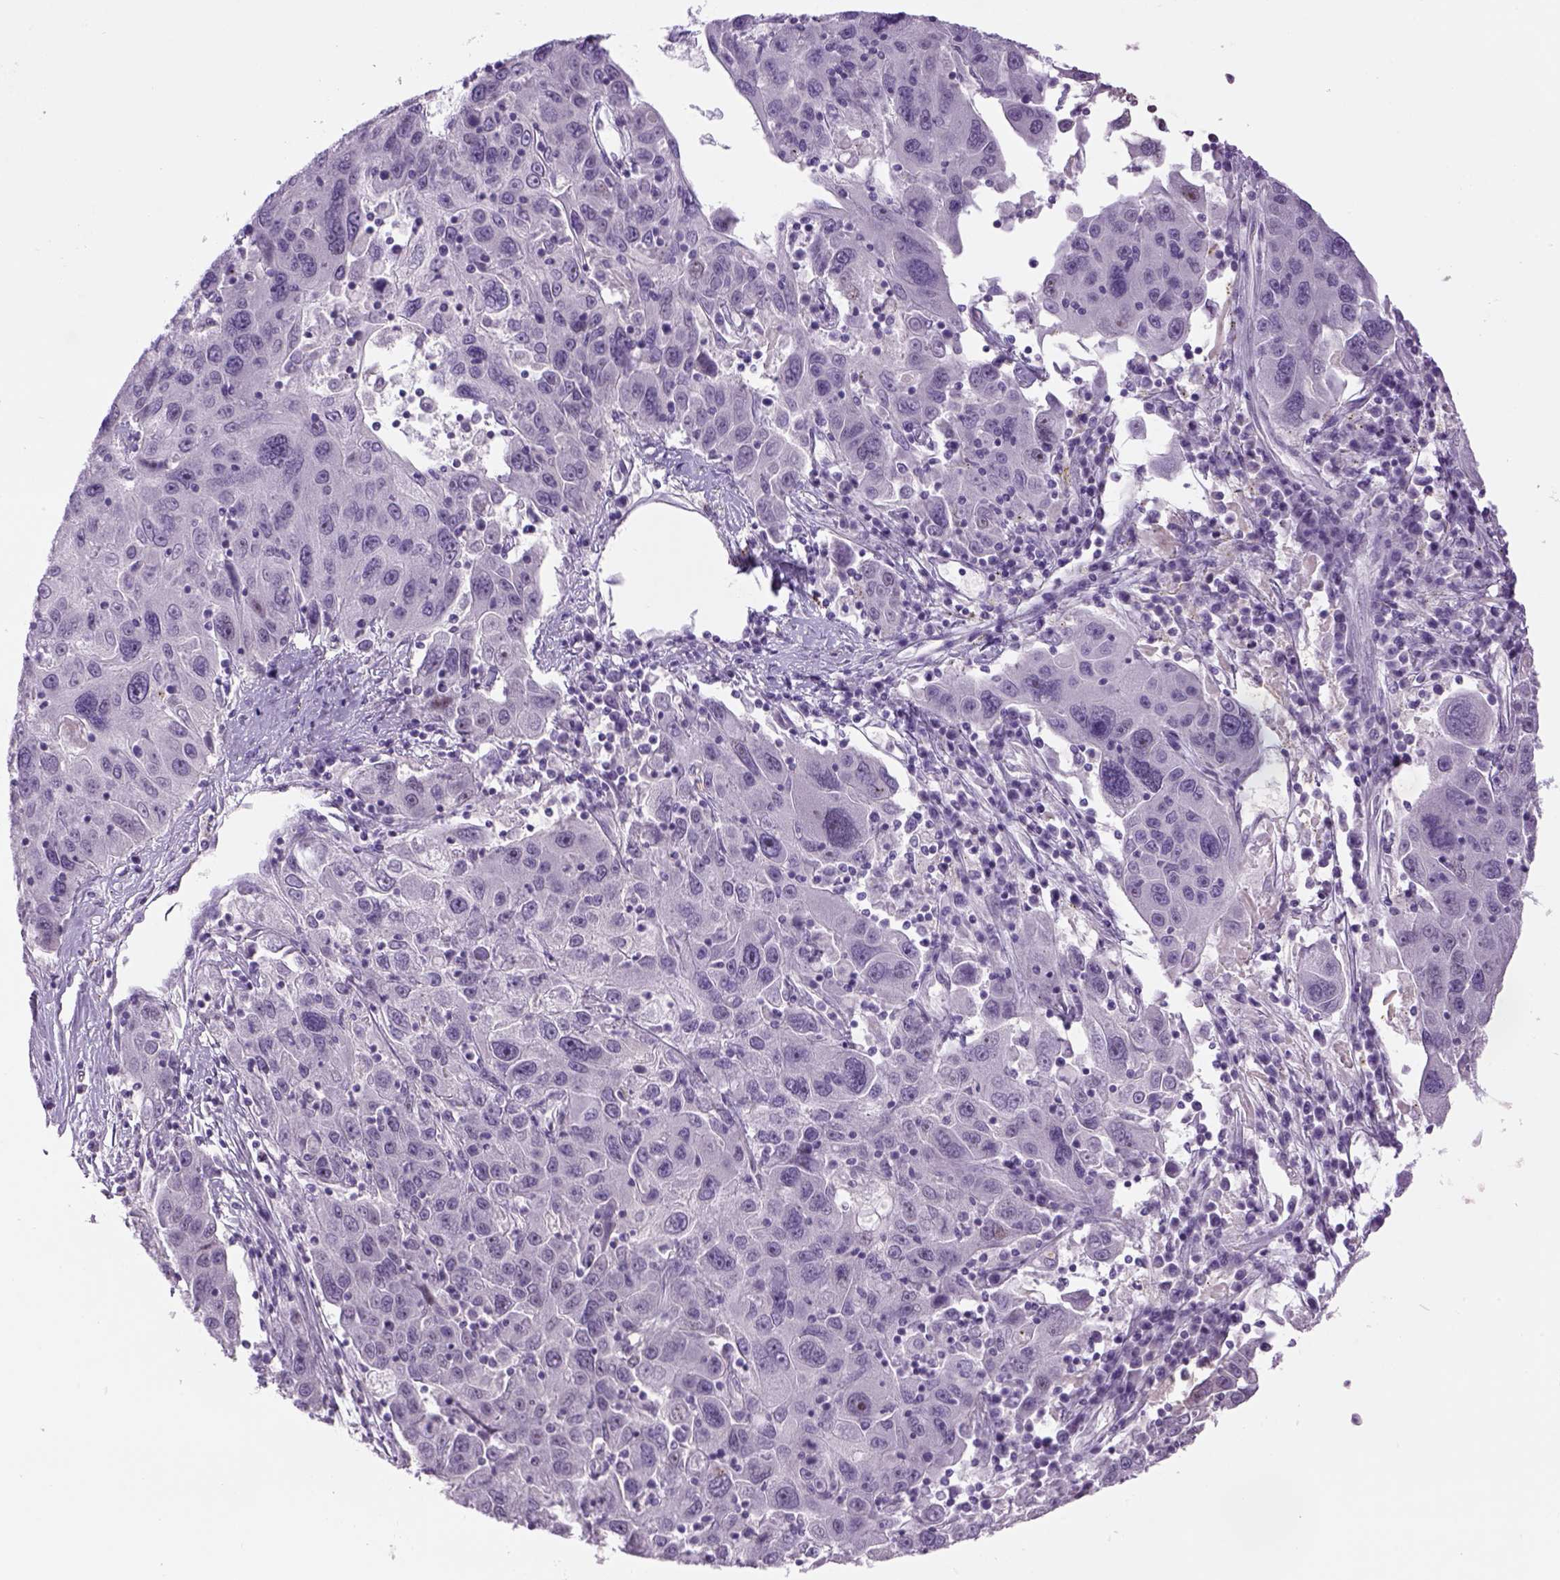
{"staining": {"intensity": "negative", "quantity": "none", "location": "none"}, "tissue": "stomach cancer", "cell_type": "Tumor cells", "image_type": "cancer", "snomed": [{"axis": "morphology", "description": "Adenocarcinoma, NOS"}, {"axis": "topography", "description": "Stomach"}], "caption": "A high-resolution histopathology image shows immunohistochemistry staining of stomach adenocarcinoma, which demonstrates no significant positivity in tumor cells.", "gene": "DBH", "patient": {"sex": "male", "age": 56}}